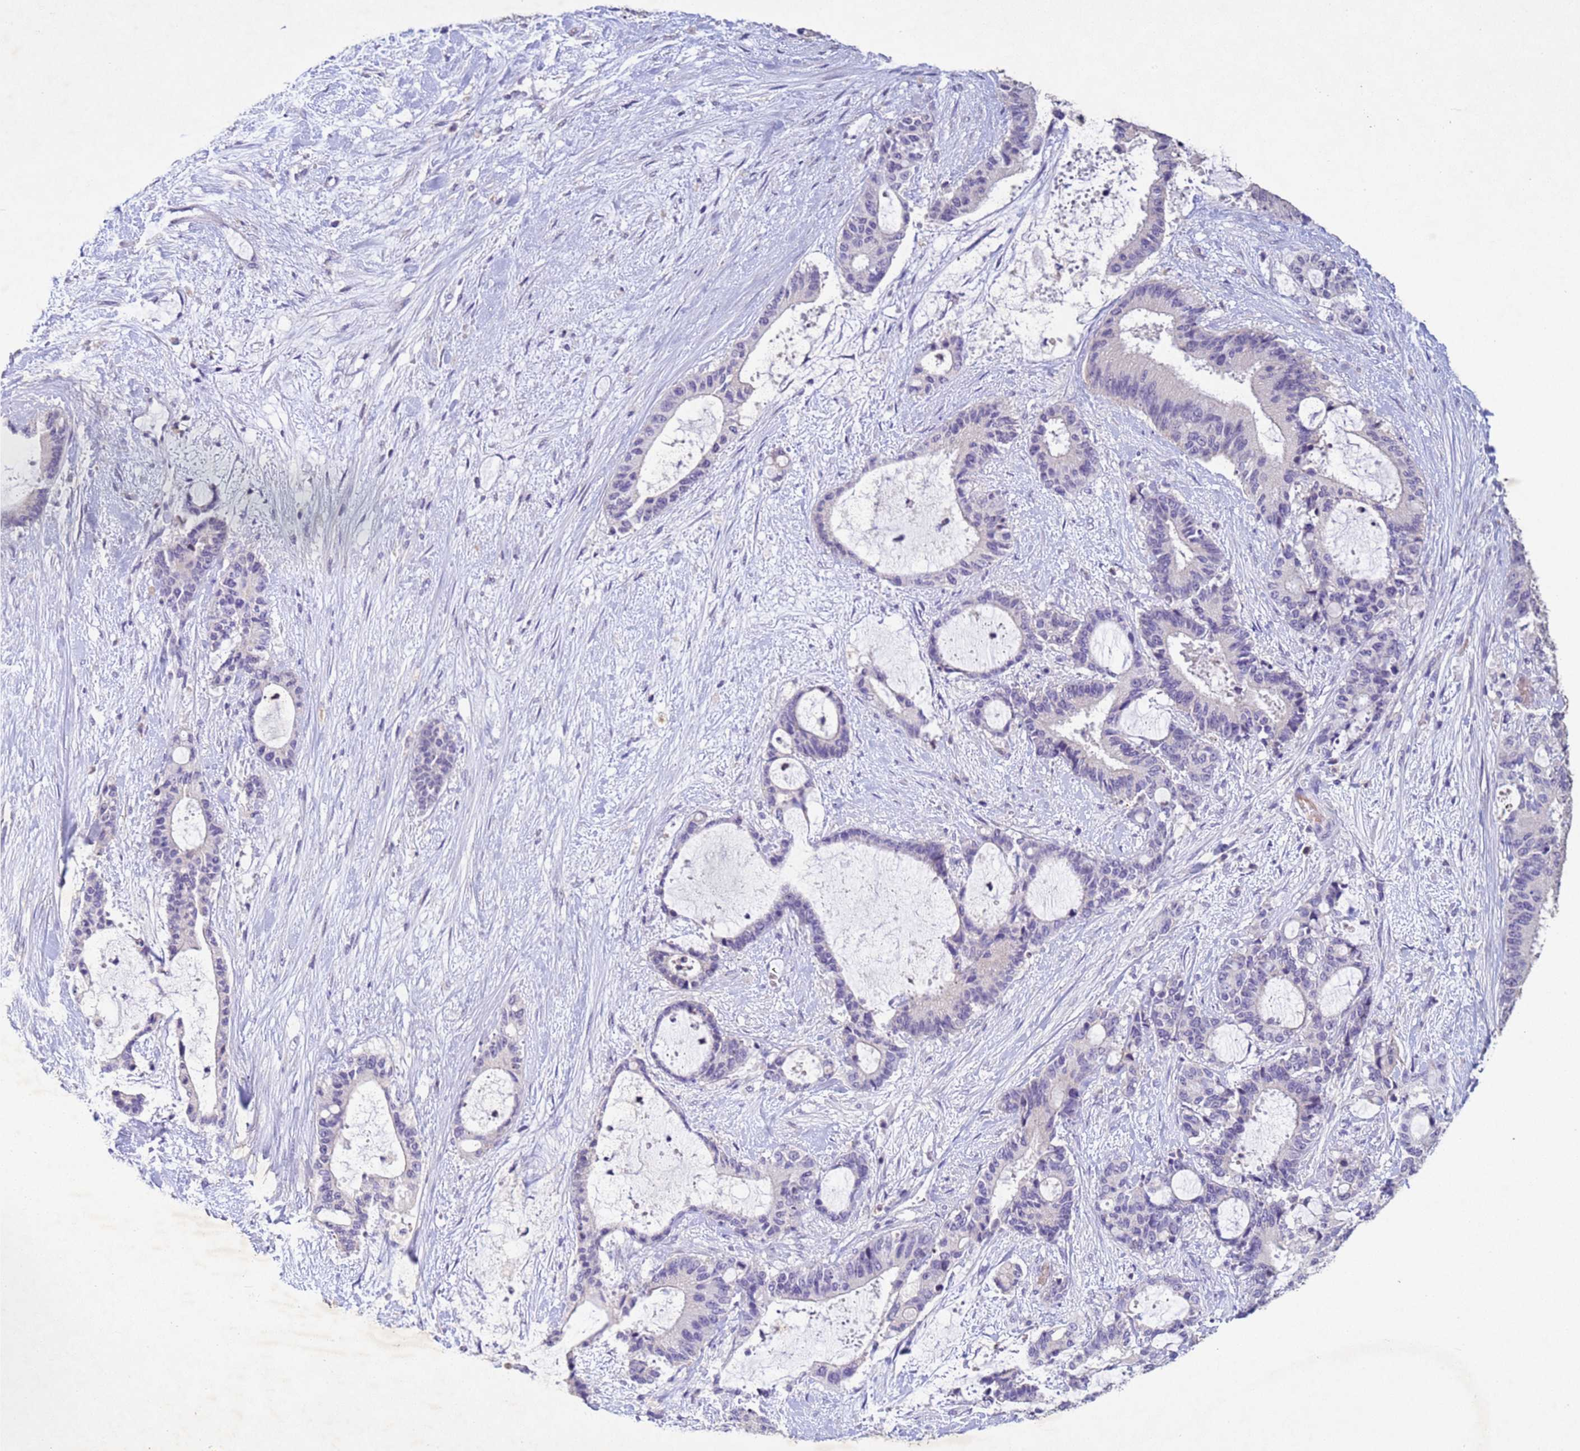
{"staining": {"intensity": "negative", "quantity": "none", "location": "none"}, "tissue": "liver cancer", "cell_type": "Tumor cells", "image_type": "cancer", "snomed": [{"axis": "morphology", "description": "Normal tissue, NOS"}, {"axis": "morphology", "description": "Cholangiocarcinoma"}, {"axis": "topography", "description": "Liver"}, {"axis": "topography", "description": "Peripheral nerve tissue"}], "caption": "Histopathology image shows no significant protein expression in tumor cells of cholangiocarcinoma (liver).", "gene": "NLRP11", "patient": {"sex": "female", "age": 73}}